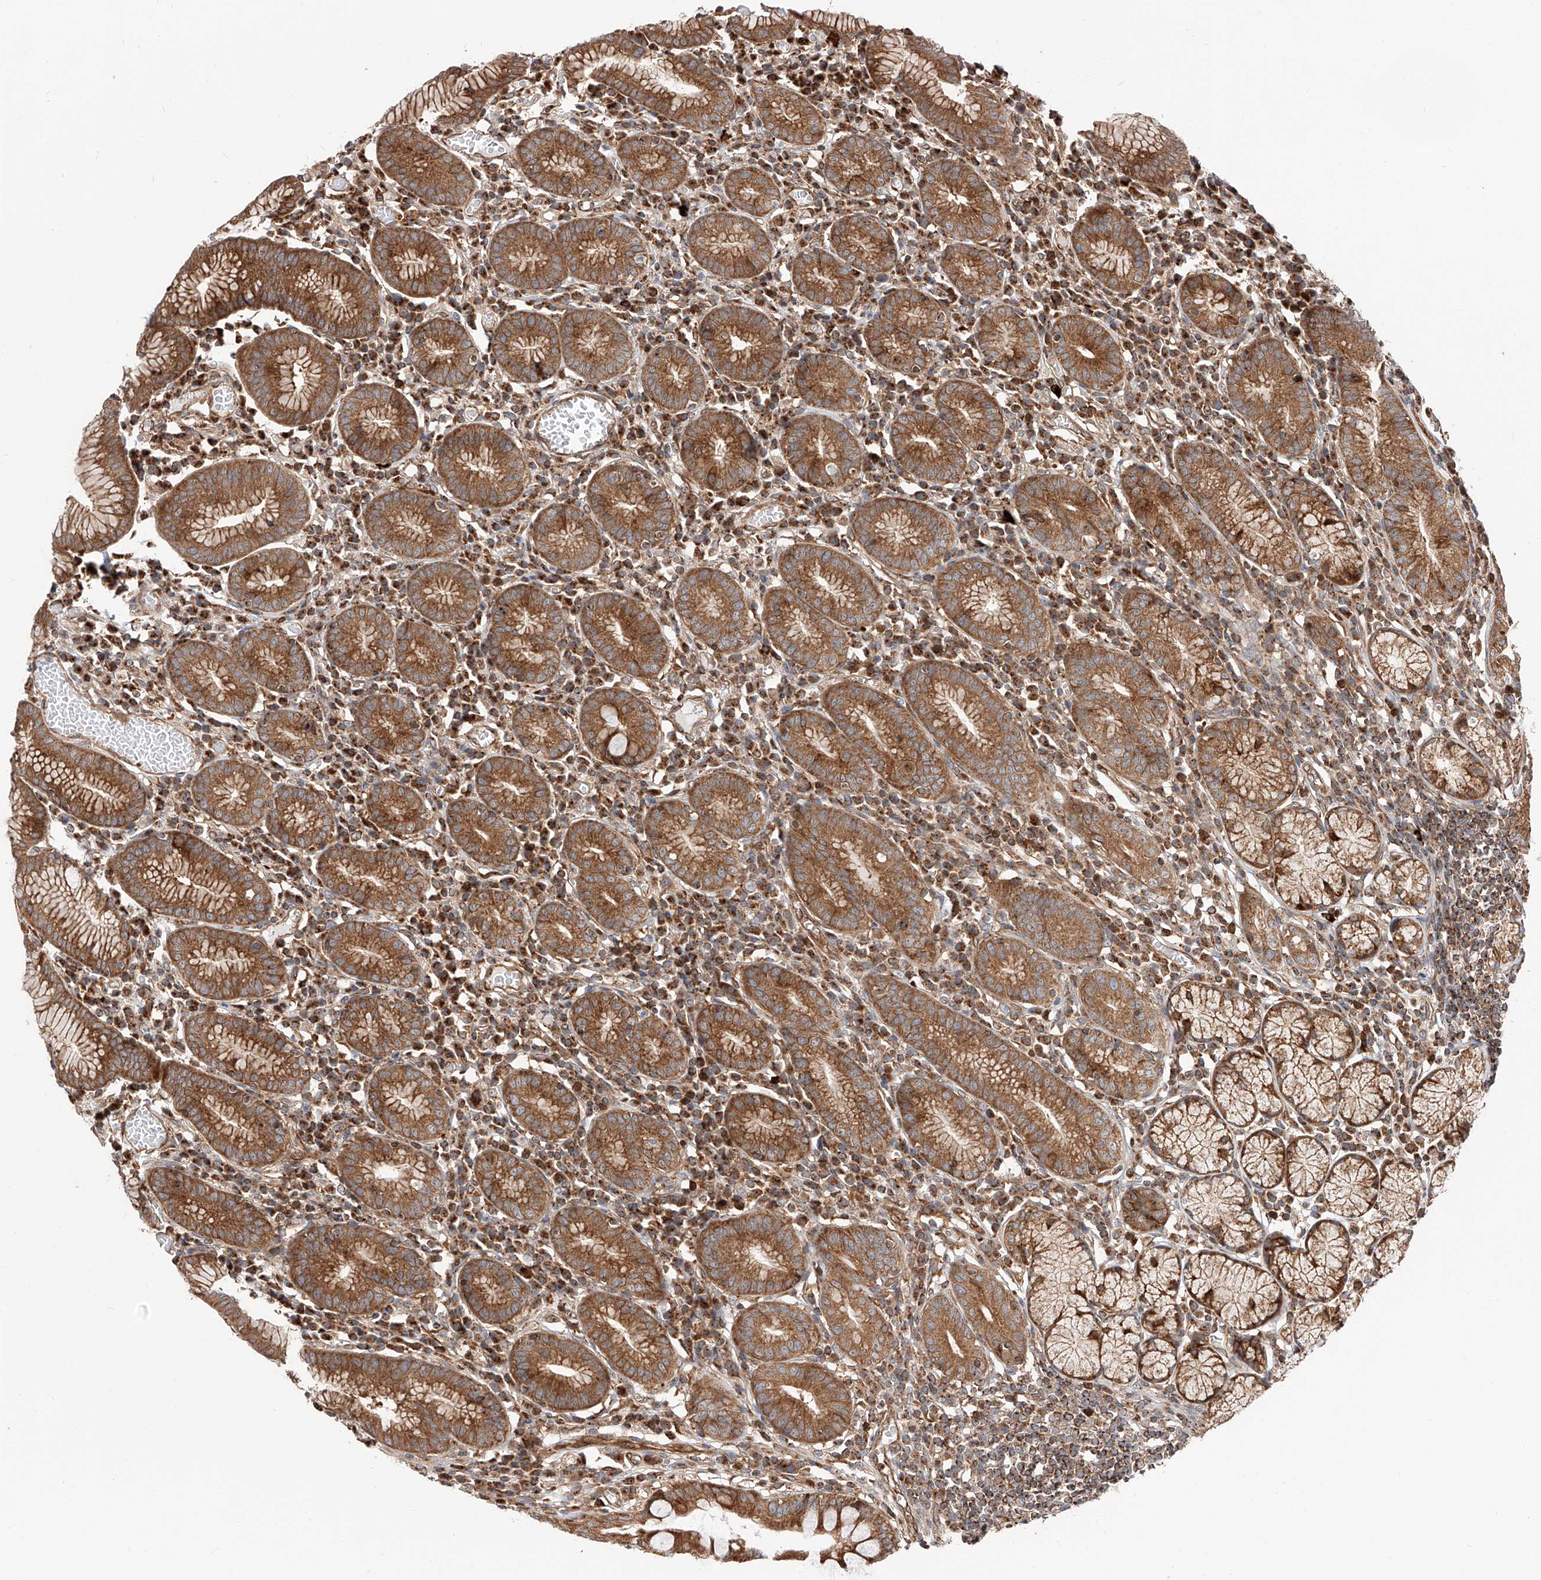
{"staining": {"intensity": "moderate", "quantity": ">75%", "location": "cytoplasmic/membranous"}, "tissue": "stomach", "cell_type": "Glandular cells", "image_type": "normal", "snomed": [{"axis": "morphology", "description": "Normal tissue, NOS"}, {"axis": "topography", "description": "Stomach"}], "caption": "High-magnification brightfield microscopy of unremarkable stomach stained with DAB (brown) and counterstained with hematoxylin (blue). glandular cells exhibit moderate cytoplasmic/membranous expression is identified in approximately>75% of cells.", "gene": "ISCA2", "patient": {"sex": "male", "age": 55}}